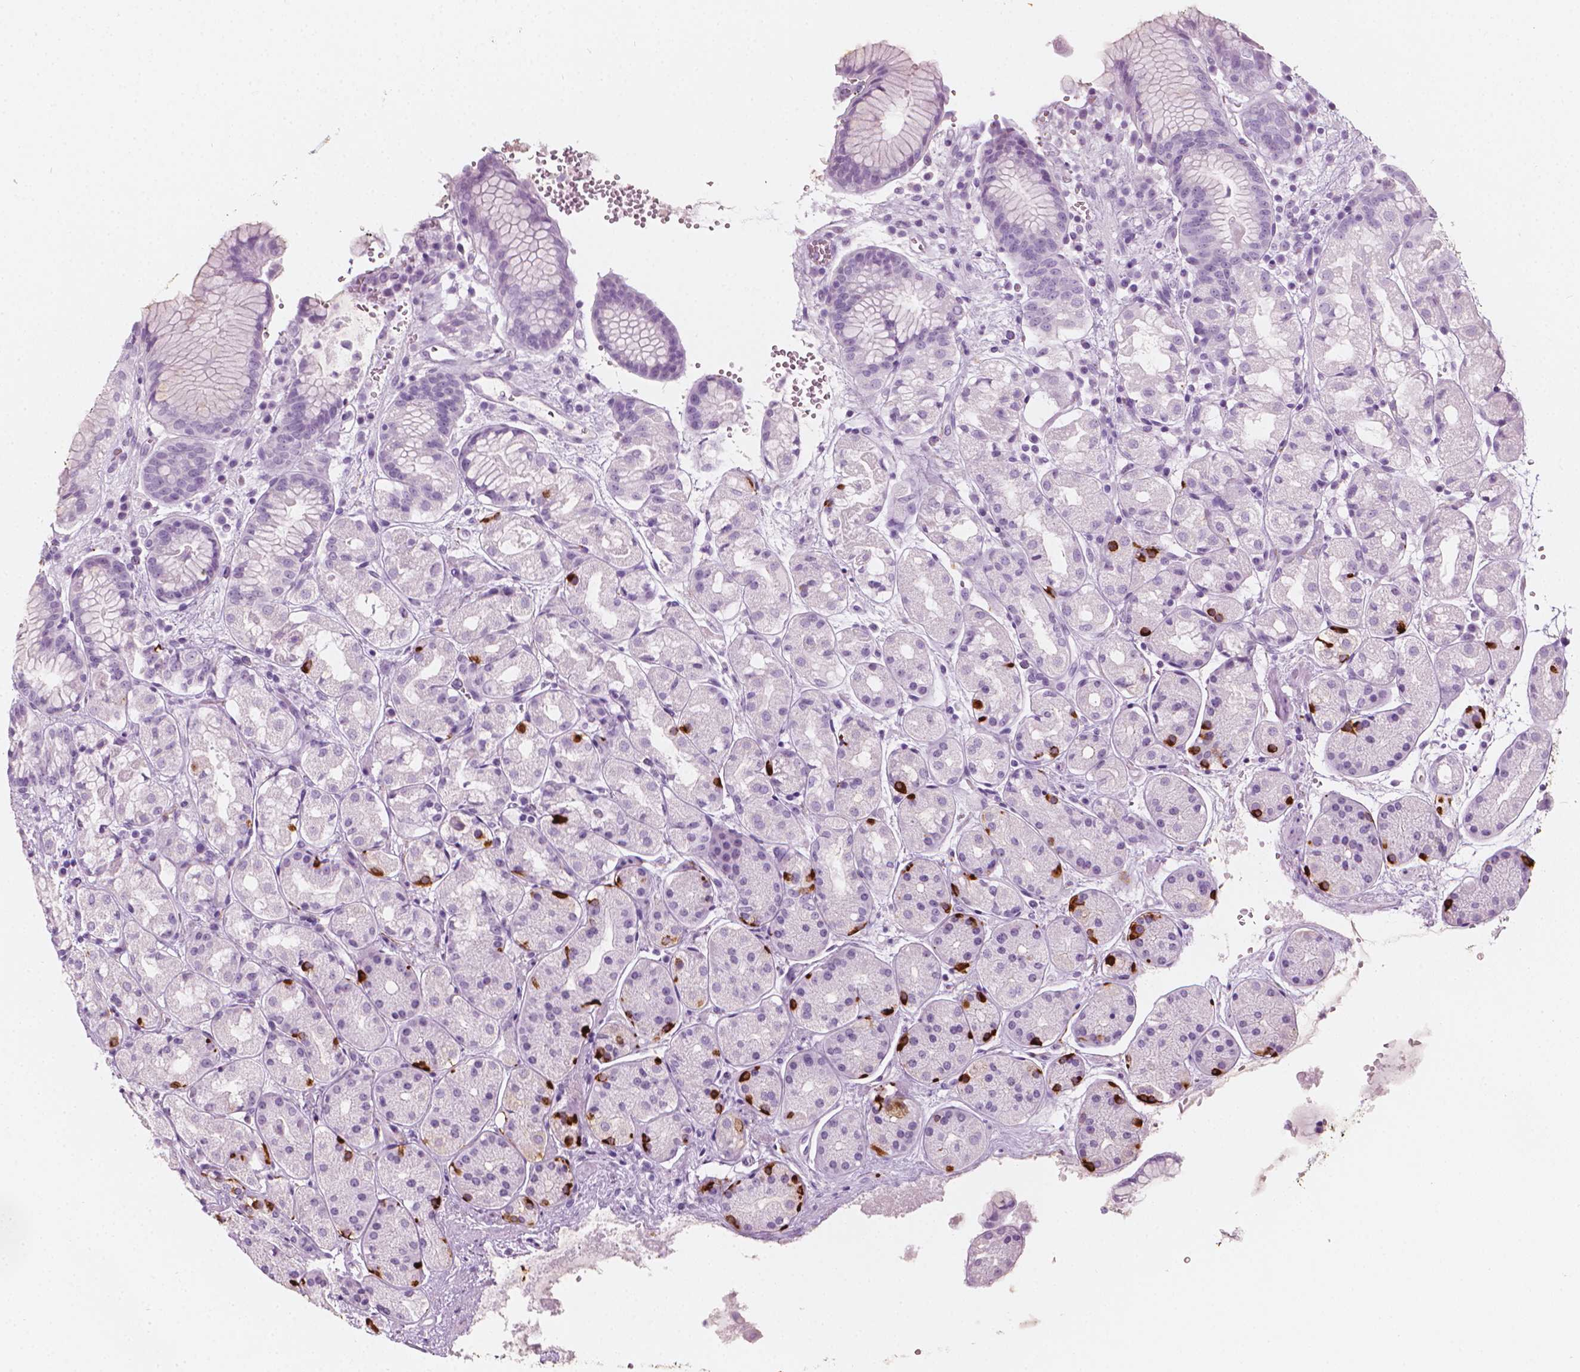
{"staining": {"intensity": "negative", "quantity": "none", "location": "none"}, "tissue": "stomach", "cell_type": "Glandular cells", "image_type": "normal", "snomed": [{"axis": "morphology", "description": "Normal tissue, NOS"}, {"axis": "topography", "description": "Stomach"}, {"axis": "topography", "description": "Stomach, lower"}], "caption": "Glandular cells show no significant protein expression in benign stomach.", "gene": "SCG3", "patient": {"sex": "female", "age": 56}}